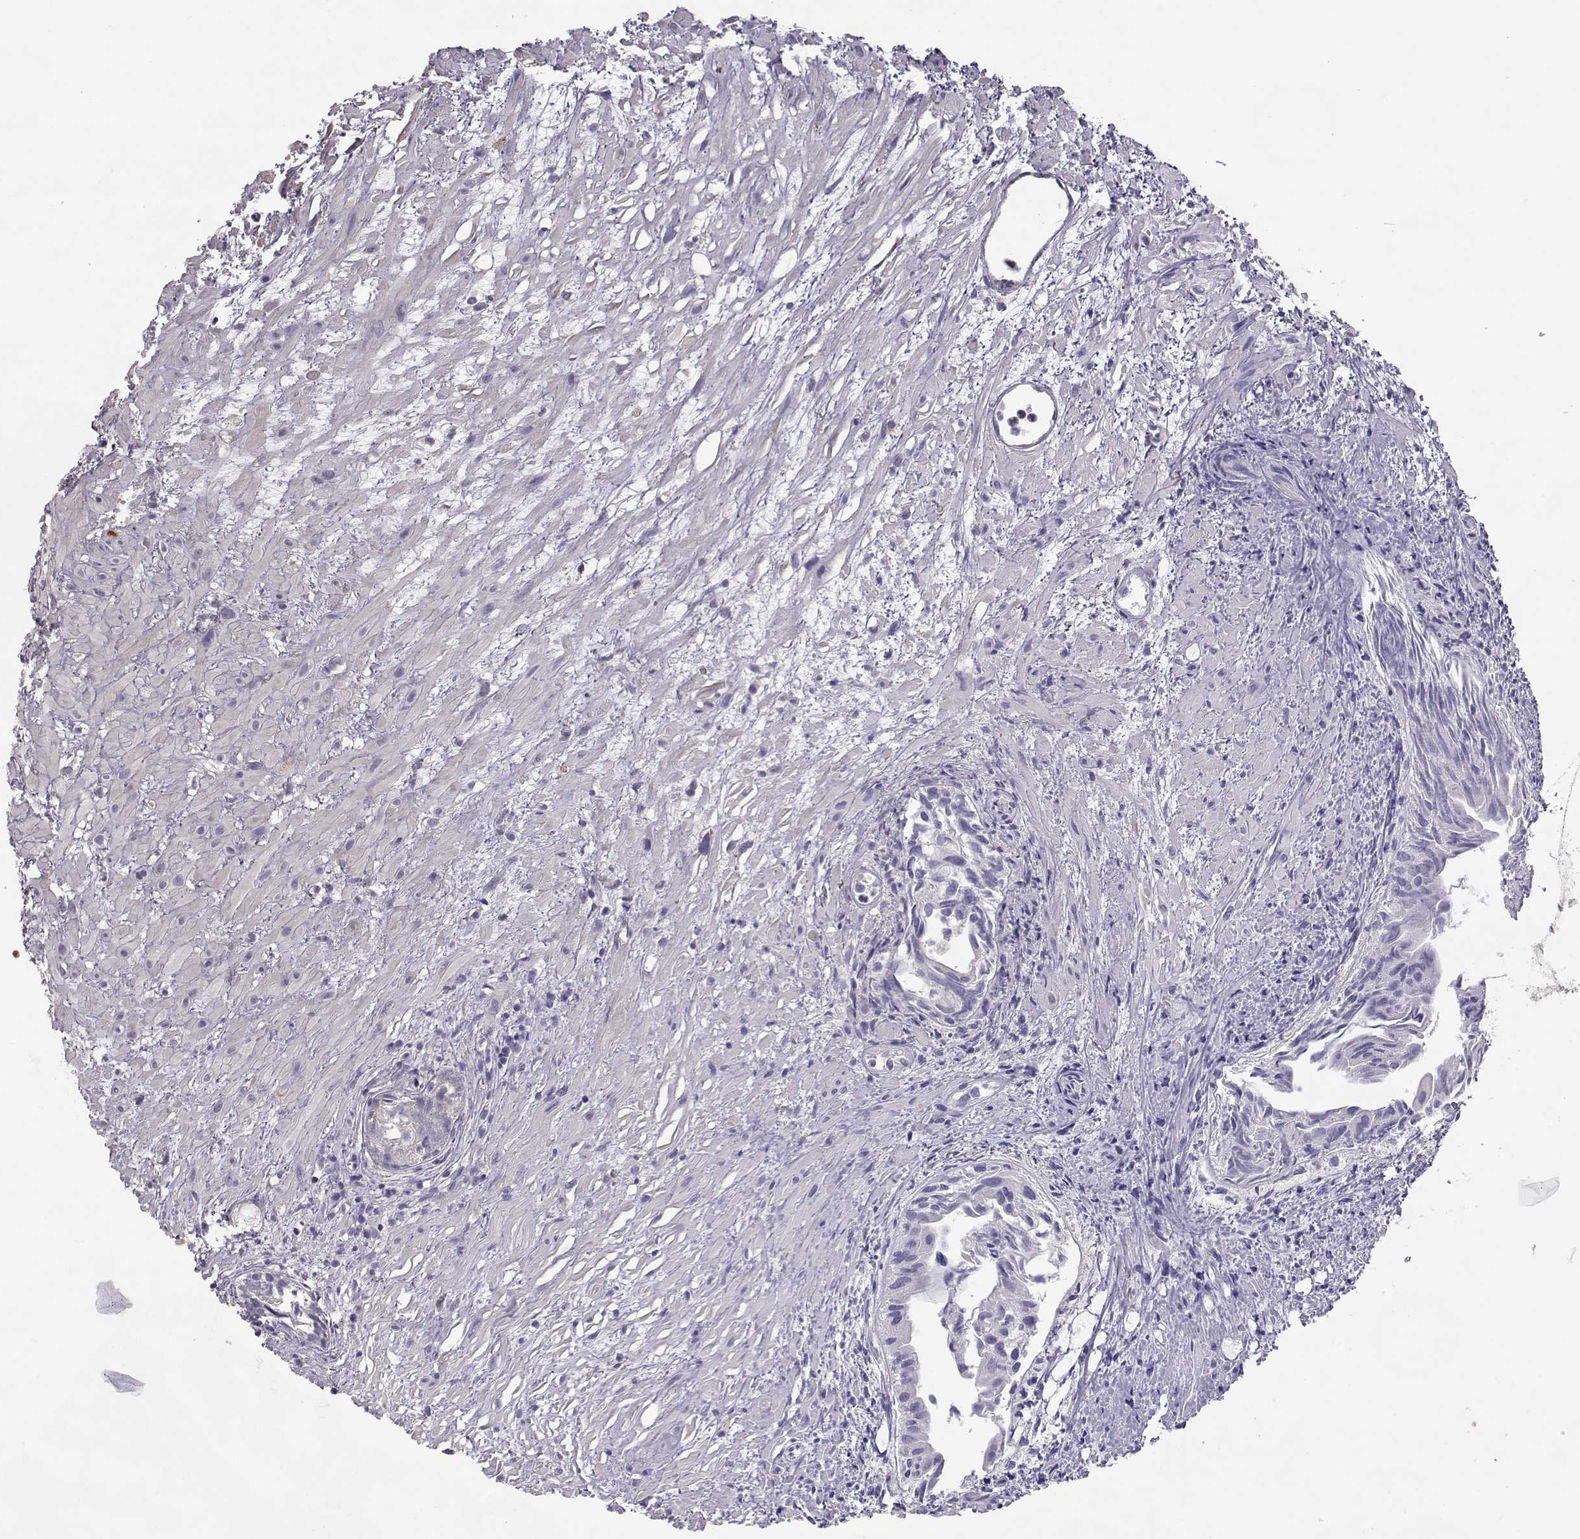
{"staining": {"intensity": "negative", "quantity": "none", "location": "none"}, "tissue": "prostate cancer", "cell_type": "Tumor cells", "image_type": "cancer", "snomed": [{"axis": "morphology", "description": "Adenocarcinoma, High grade"}, {"axis": "topography", "description": "Prostate"}], "caption": "Tumor cells are negative for brown protein staining in prostate cancer (high-grade adenocarcinoma).", "gene": "NCAM2", "patient": {"sex": "male", "age": 79}}